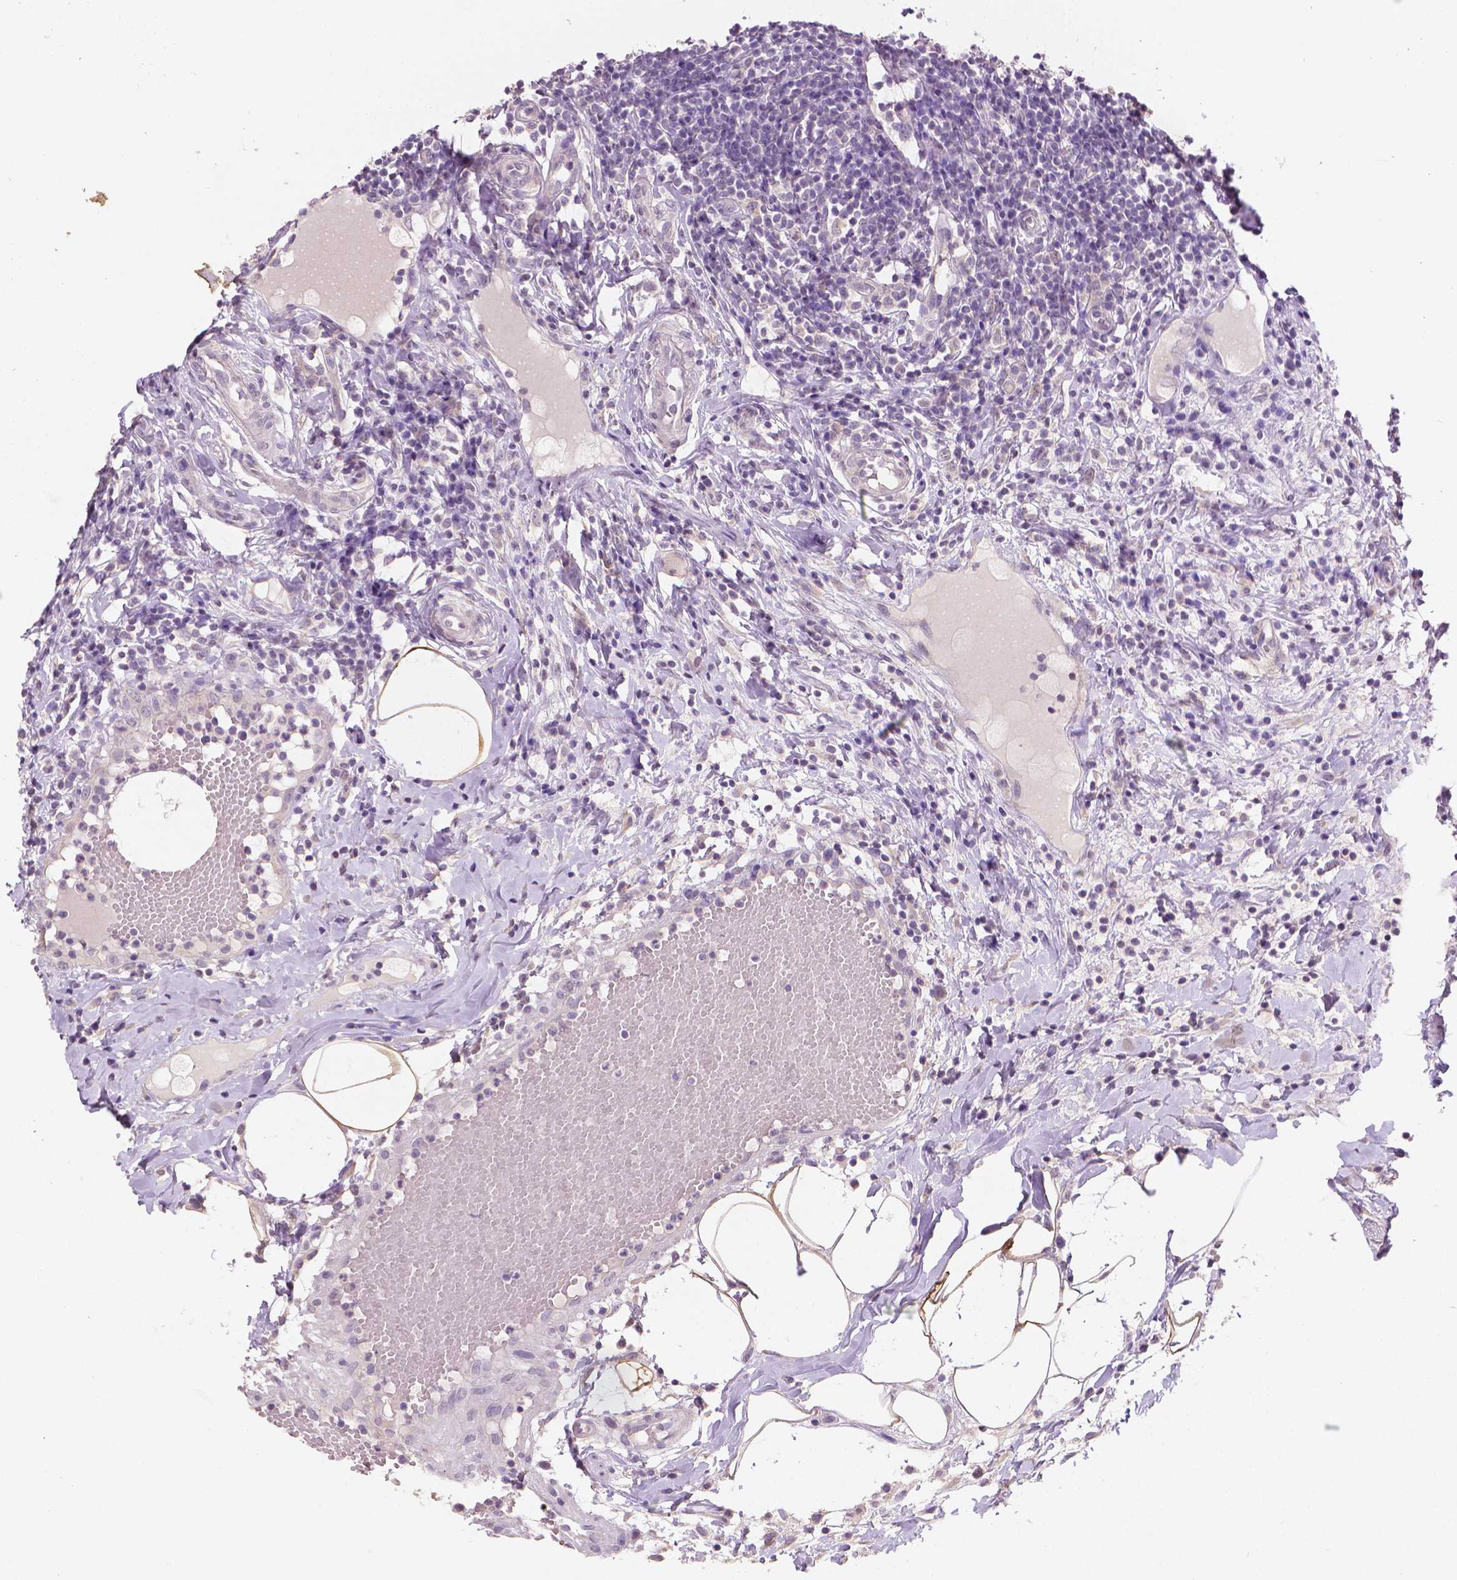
{"staining": {"intensity": "negative", "quantity": "none", "location": "none"}, "tissue": "appendix", "cell_type": "Glandular cells", "image_type": "normal", "snomed": [{"axis": "morphology", "description": "Normal tissue, NOS"}, {"axis": "morphology", "description": "Inflammation, NOS"}, {"axis": "topography", "description": "Appendix"}], "caption": "Immunohistochemistry (IHC) of unremarkable appendix exhibits no positivity in glandular cells.", "gene": "FASN", "patient": {"sex": "male", "age": 16}}